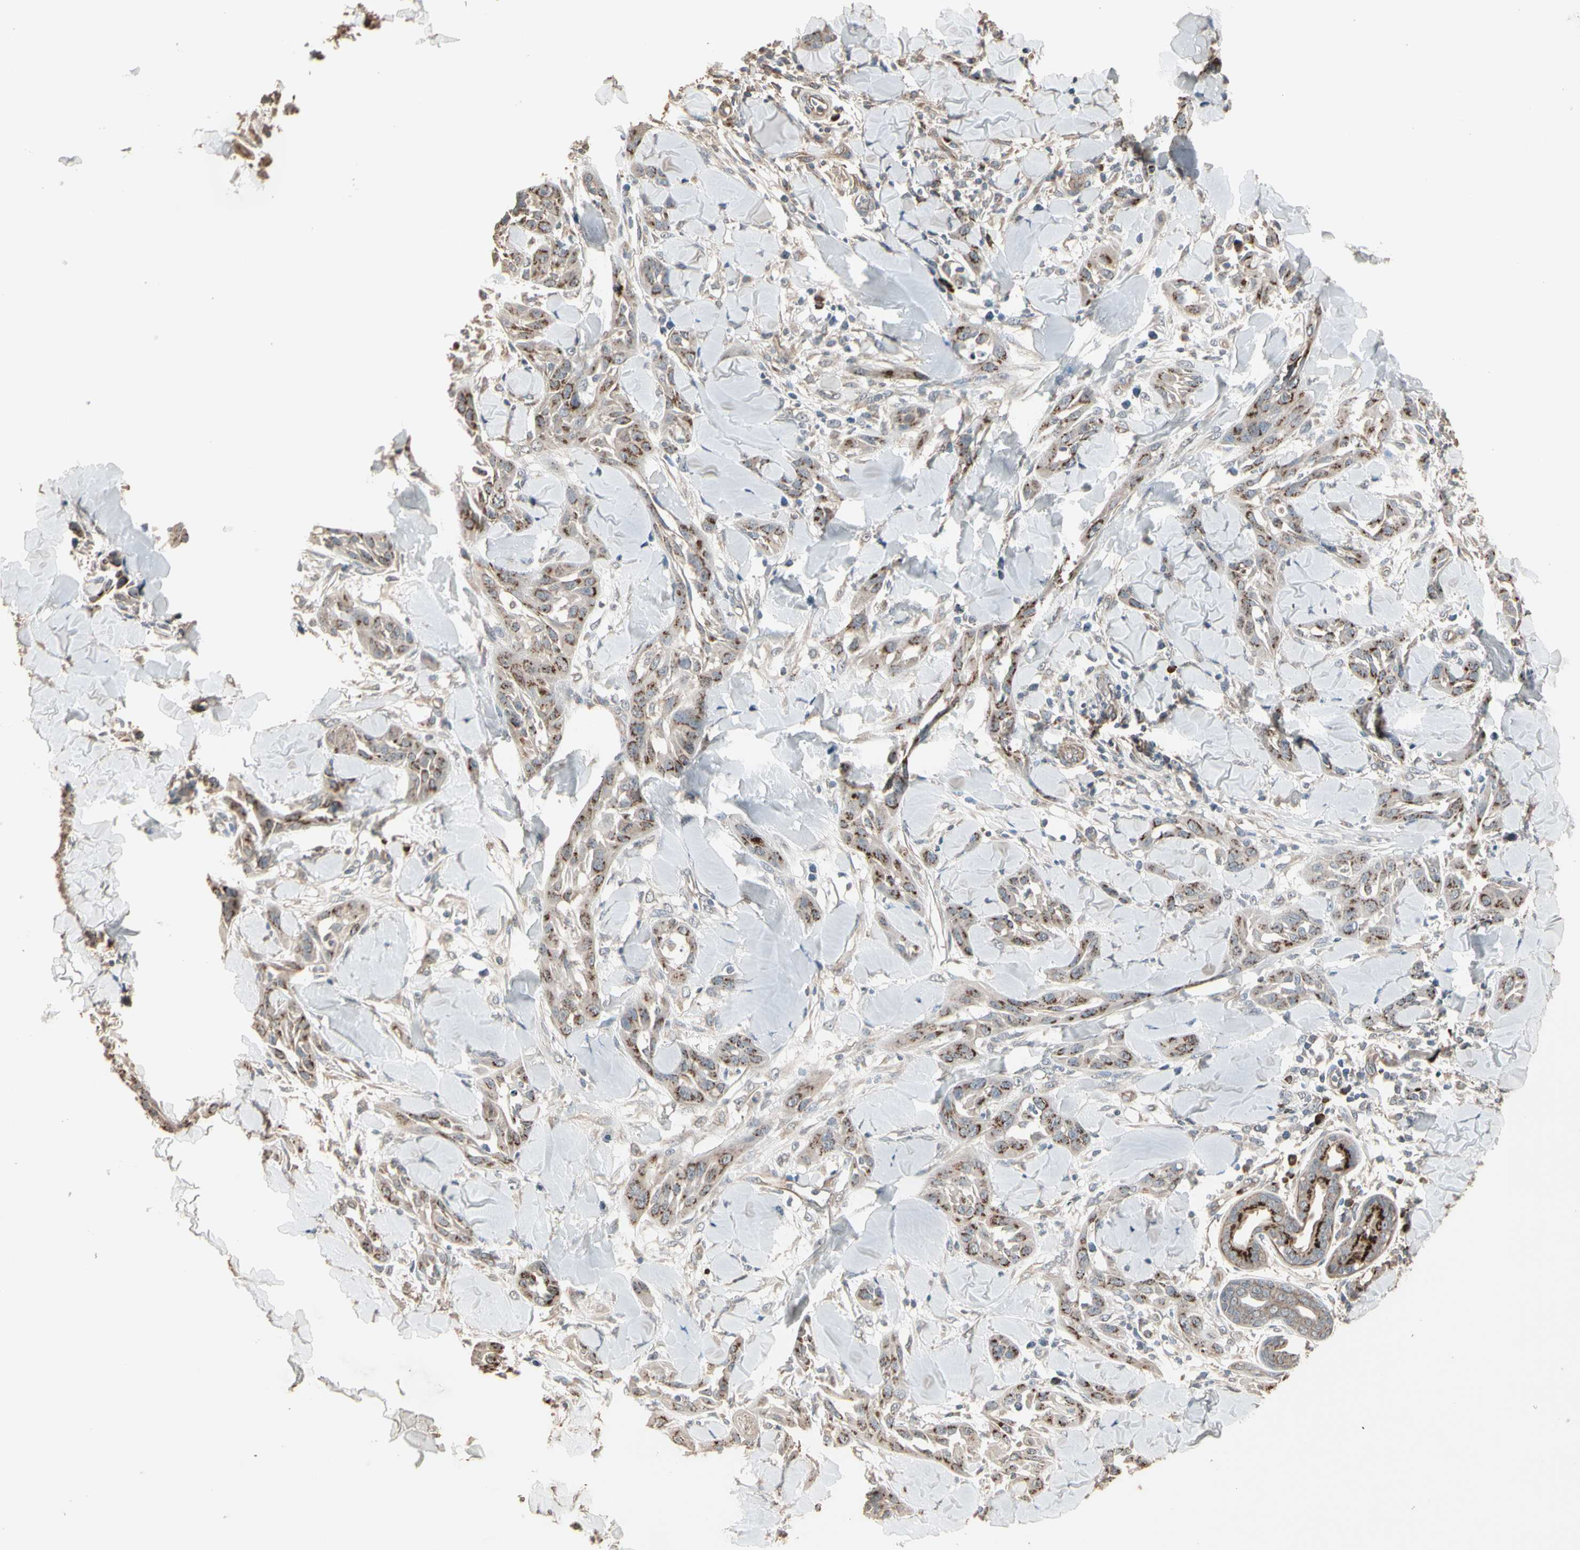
{"staining": {"intensity": "moderate", "quantity": ">75%", "location": "cytoplasmic/membranous"}, "tissue": "skin cancer", "cell_type": "Tumor cells", "image_type": "cancer", "snomed": [{"axis": "morphology", "description": "Squamous cell carcinoma, NOS"}, {"axis": "topography", "description": "Skin"}], "caption": "Brown immunohistochemical staining in human skin squamous cell carcinoma reveals moderate cytoplasmic/membranous staining in approximately >75% of tumor cells.", "gene": "GALNT3", "patient": {"sex": "male", "age": 24}}